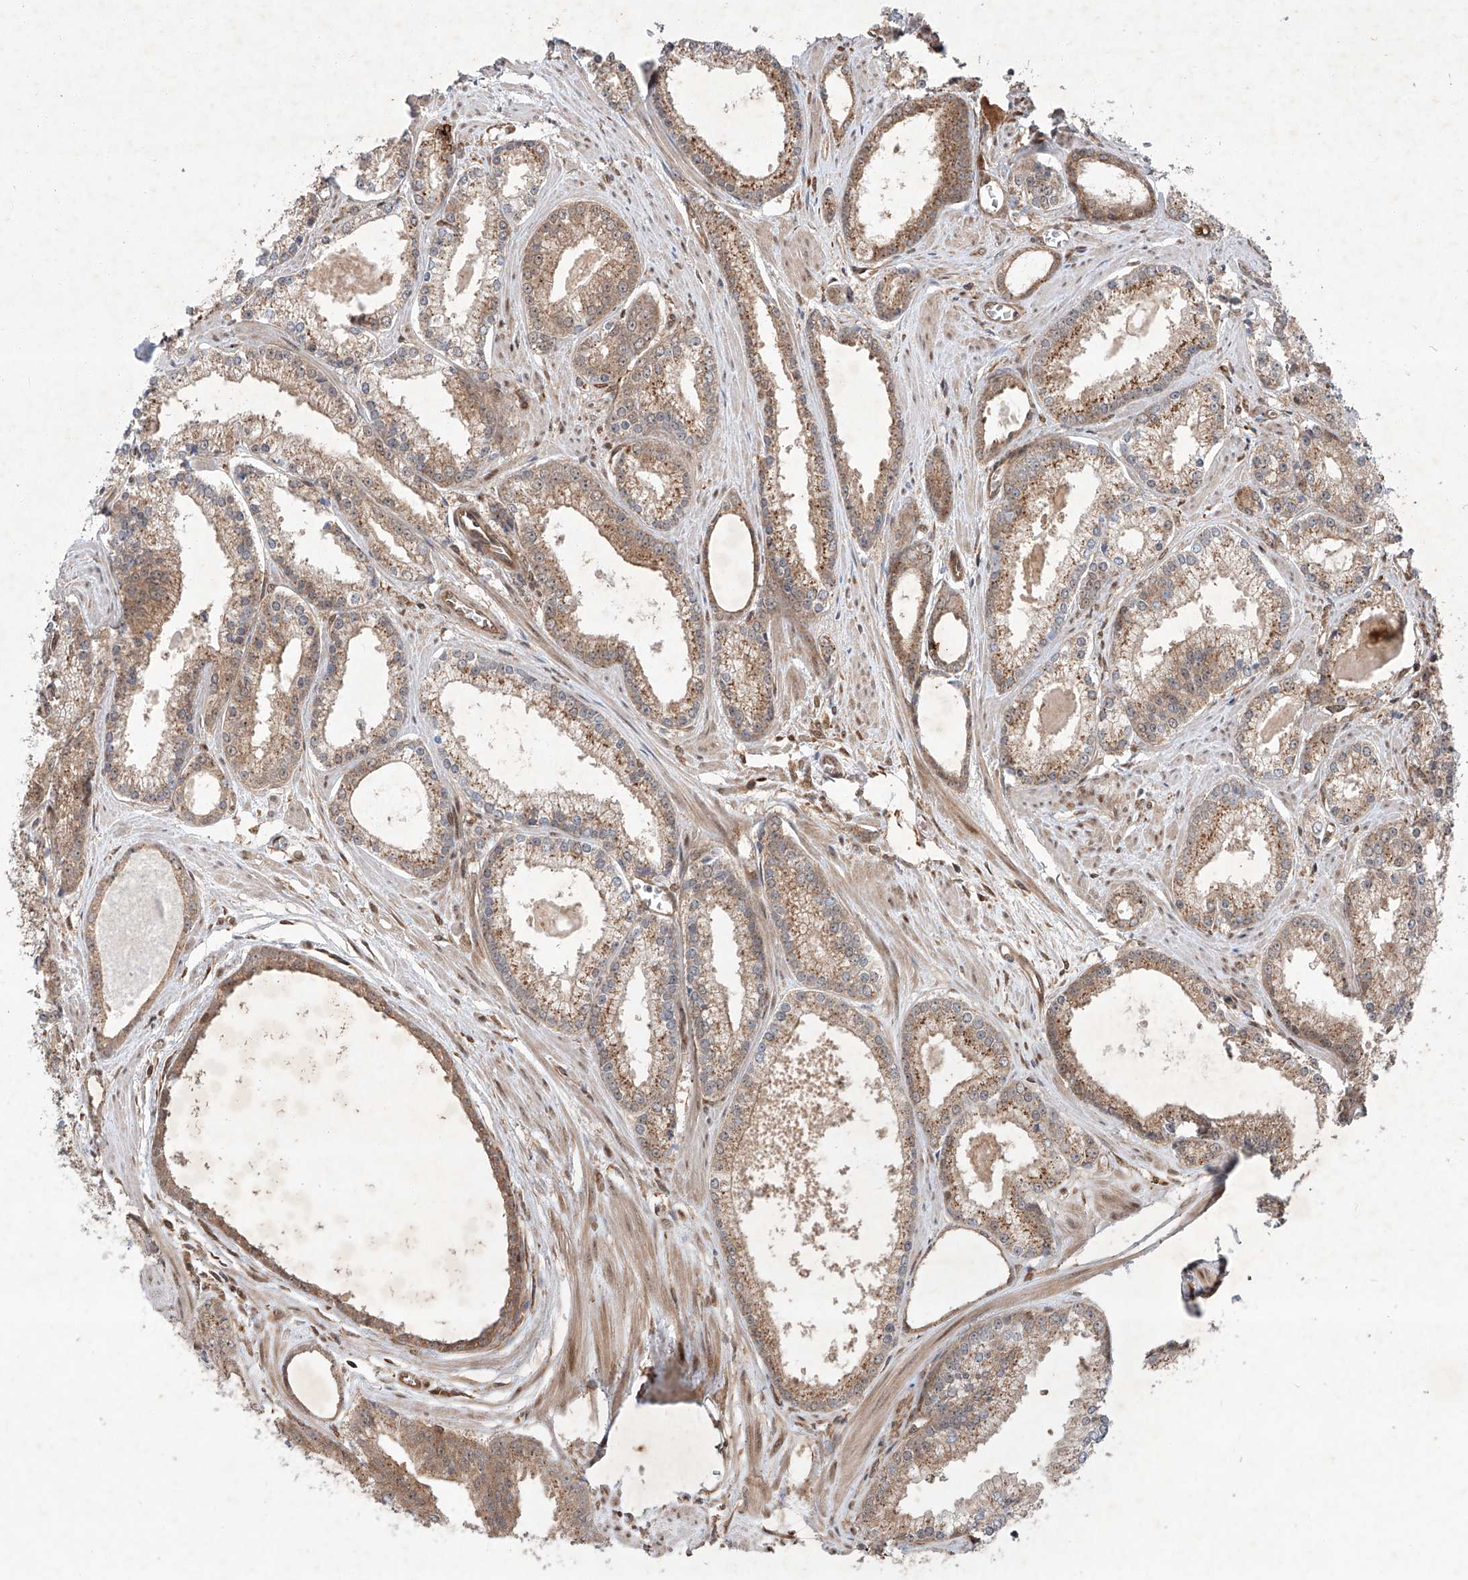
{"staining": {"intensity": "moderate", "quantity": ">75%", "location": "cytoplasmic/membranous"}, "tissue": "prostate cancer", "cell_type": "Tumor cells", "image_type": "cancer", "snomed": [{"axis": "morphology", "description": "Adenocarcinoma, Low grade"}, {"axis": "topography", "description": "Prostate"}], "caption": "Prostate cancer (adenocarcinoma (low-grade)) stained for a protein reveals moderate cytoplasmic/membranous positivity in tumor cells.", "gene": "ZFP28", "patient": {"sex": "male", "age": 54}}